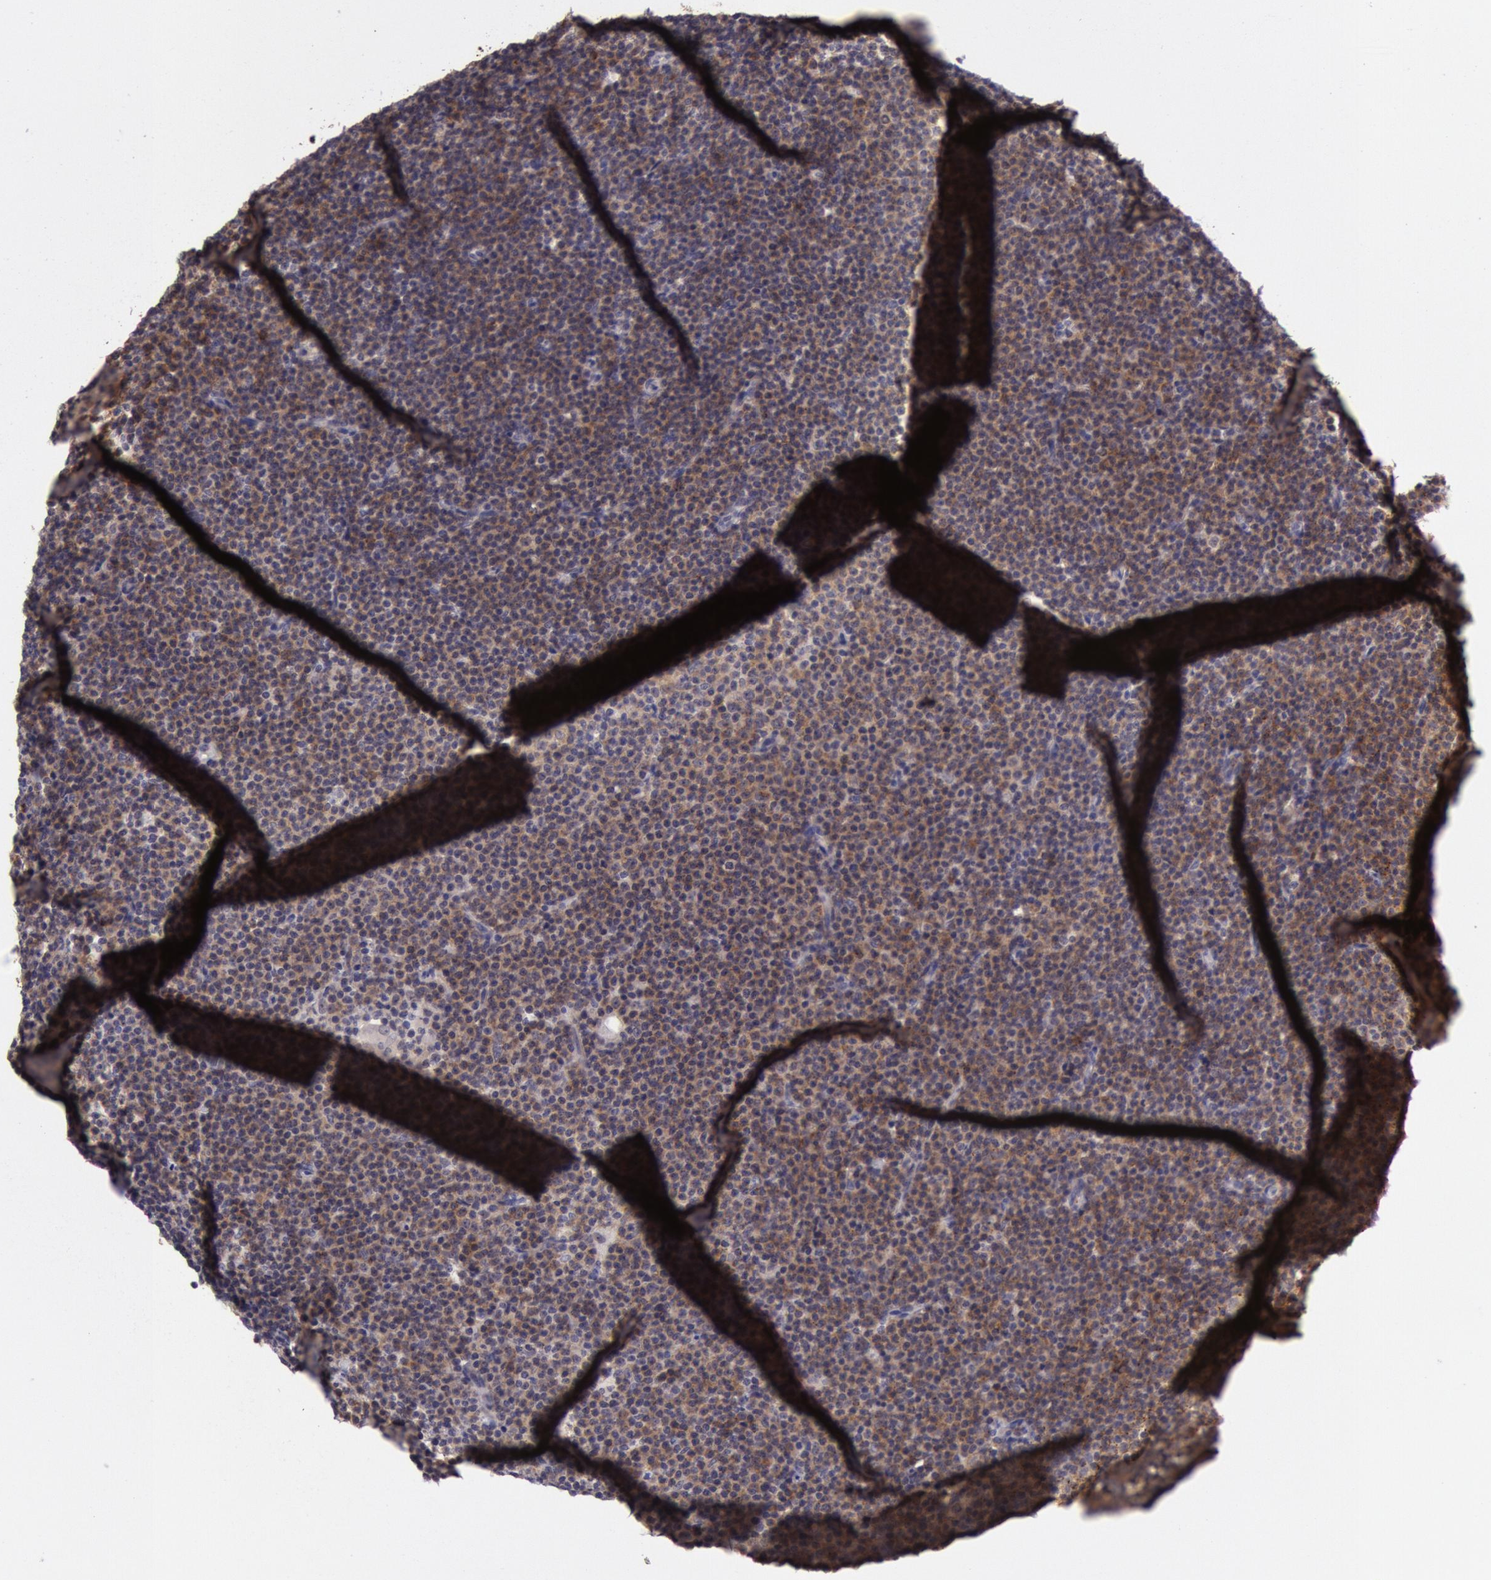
{"staining": {"intensity": "strong", "quantity": ">75%", "location": "cytoplasmic/membranous"}, "tissue": "lymphoma", "cell_type": "Tumor cells", "image_type": "cancer", "snomed": [{"axis": "morphology", "description": "Malignant lymphoma, non-Hodgkin's type, Low grade"}, {"axis": "topography", "description": "Lymph node"}], "caption": "The photomicrograph demonstrates a brown stain indicating the presence of a protein in the cytoplasmic/membranous of tumor cells in lymphoma.", "gene": "CDK16", "patient": {"sex": "female", "age": 69}}